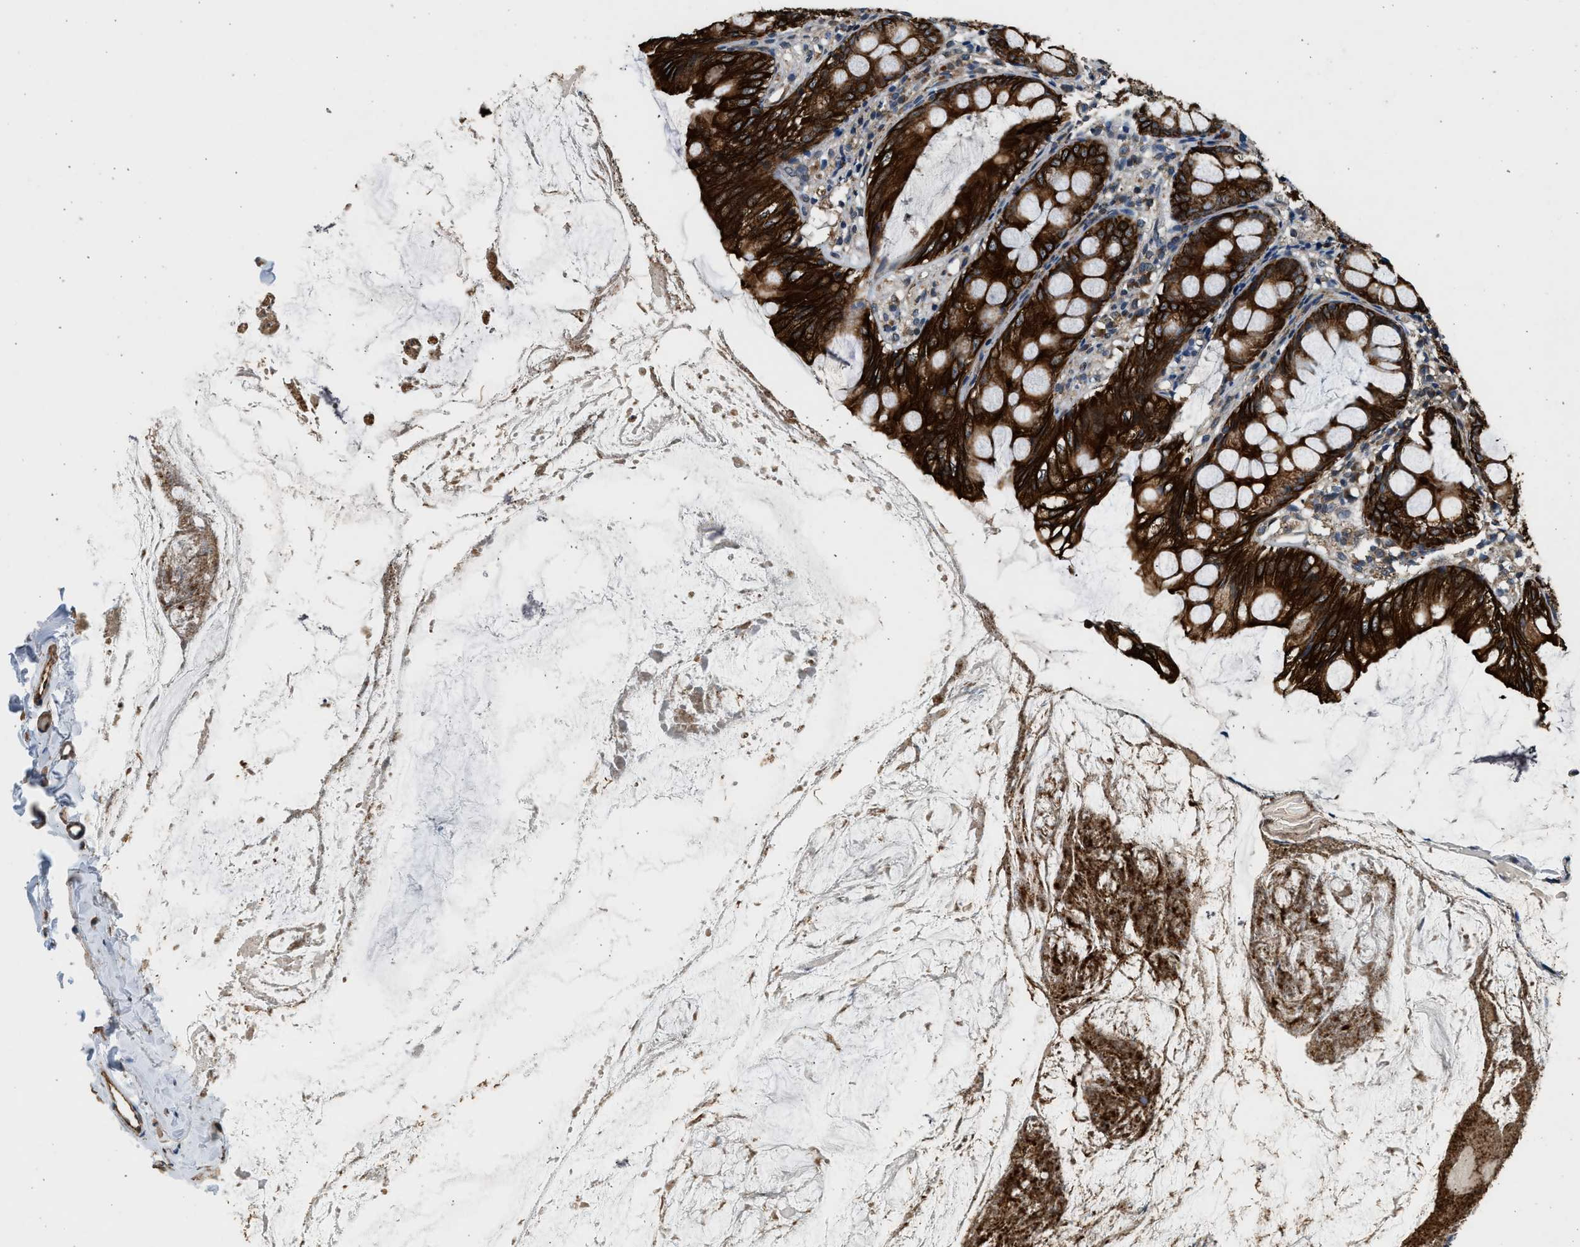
{"staining": {"intensity": "strong", "quantity": ">75%", "location": "cytoplasmic/membranous"}, "tissue": "appendix", "cell_type": "Glandular cells", "image_type": "normal", "snomed": [{"axis": "morphology", "description": "Normal tissue, NOS"}, {"axis": "topography", "description": "Appendix"}], "caption": "Glandular cells show strong cytoplasmic/membranous positivity in approximately >75% of cells in normal appendix. (DAB (3,3'-diaminobenzidine) IHC with brightfield microscopy, high magnification).", "gene": "PCLO", "patient": {"sex": "female", "age": 77}}